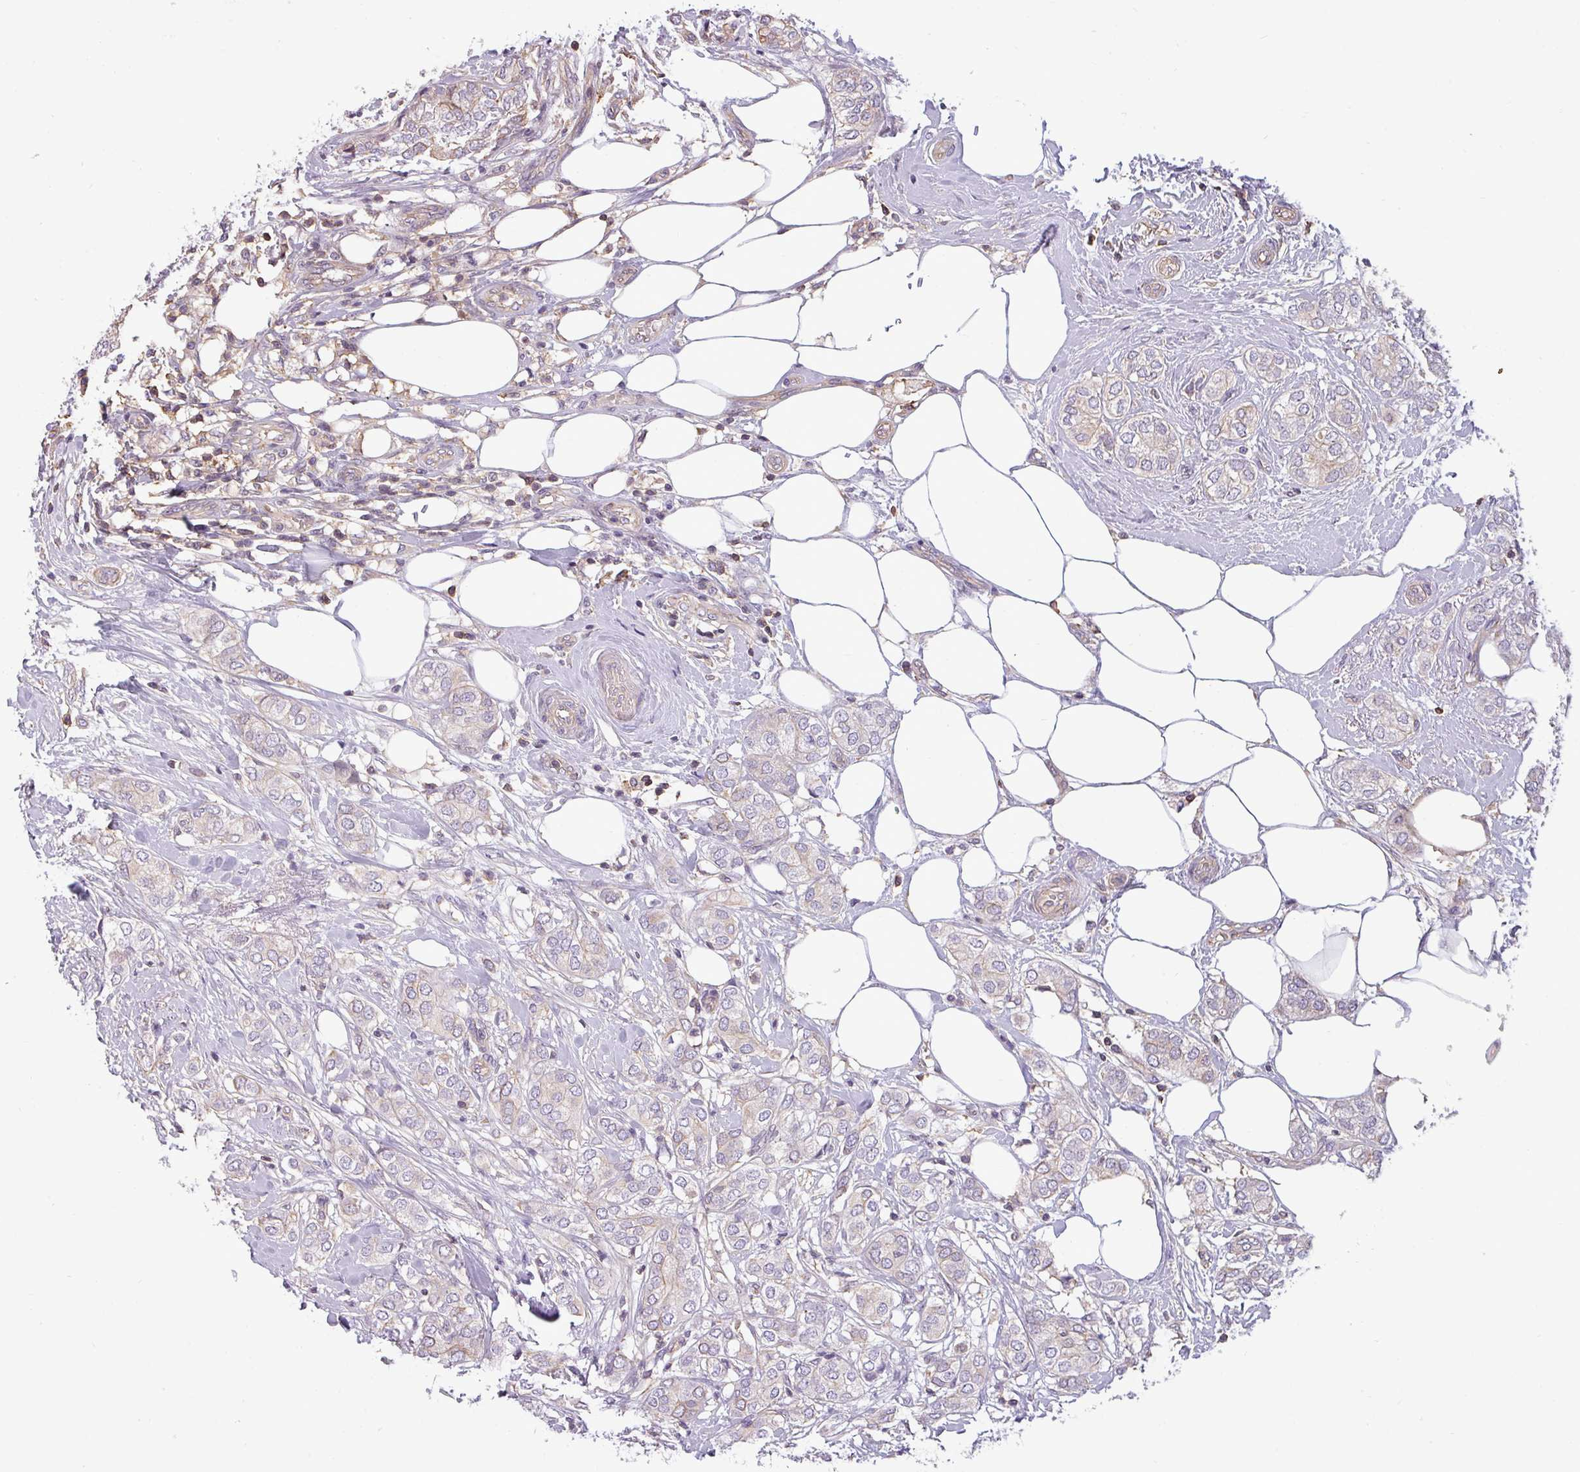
{"staining": {"intensity": "weak", "quantity": "<25%", "location": "cytoplasmic/membranous"}, "tissue": "breast cancer", "cell_type": "Tumor cells", "image_type": "cancer", "snomed": [{"axis": "morphology", "description": "Duct carcinoma"}, {"axis": "topography", "description": "Breast"}], "caption": "An image of breast intraductal carcinoma stained for a protein exhibits no brown staining in tumor cells.", "gene": "ZNF835", "patient": {"sex": "female", "age": 73}}